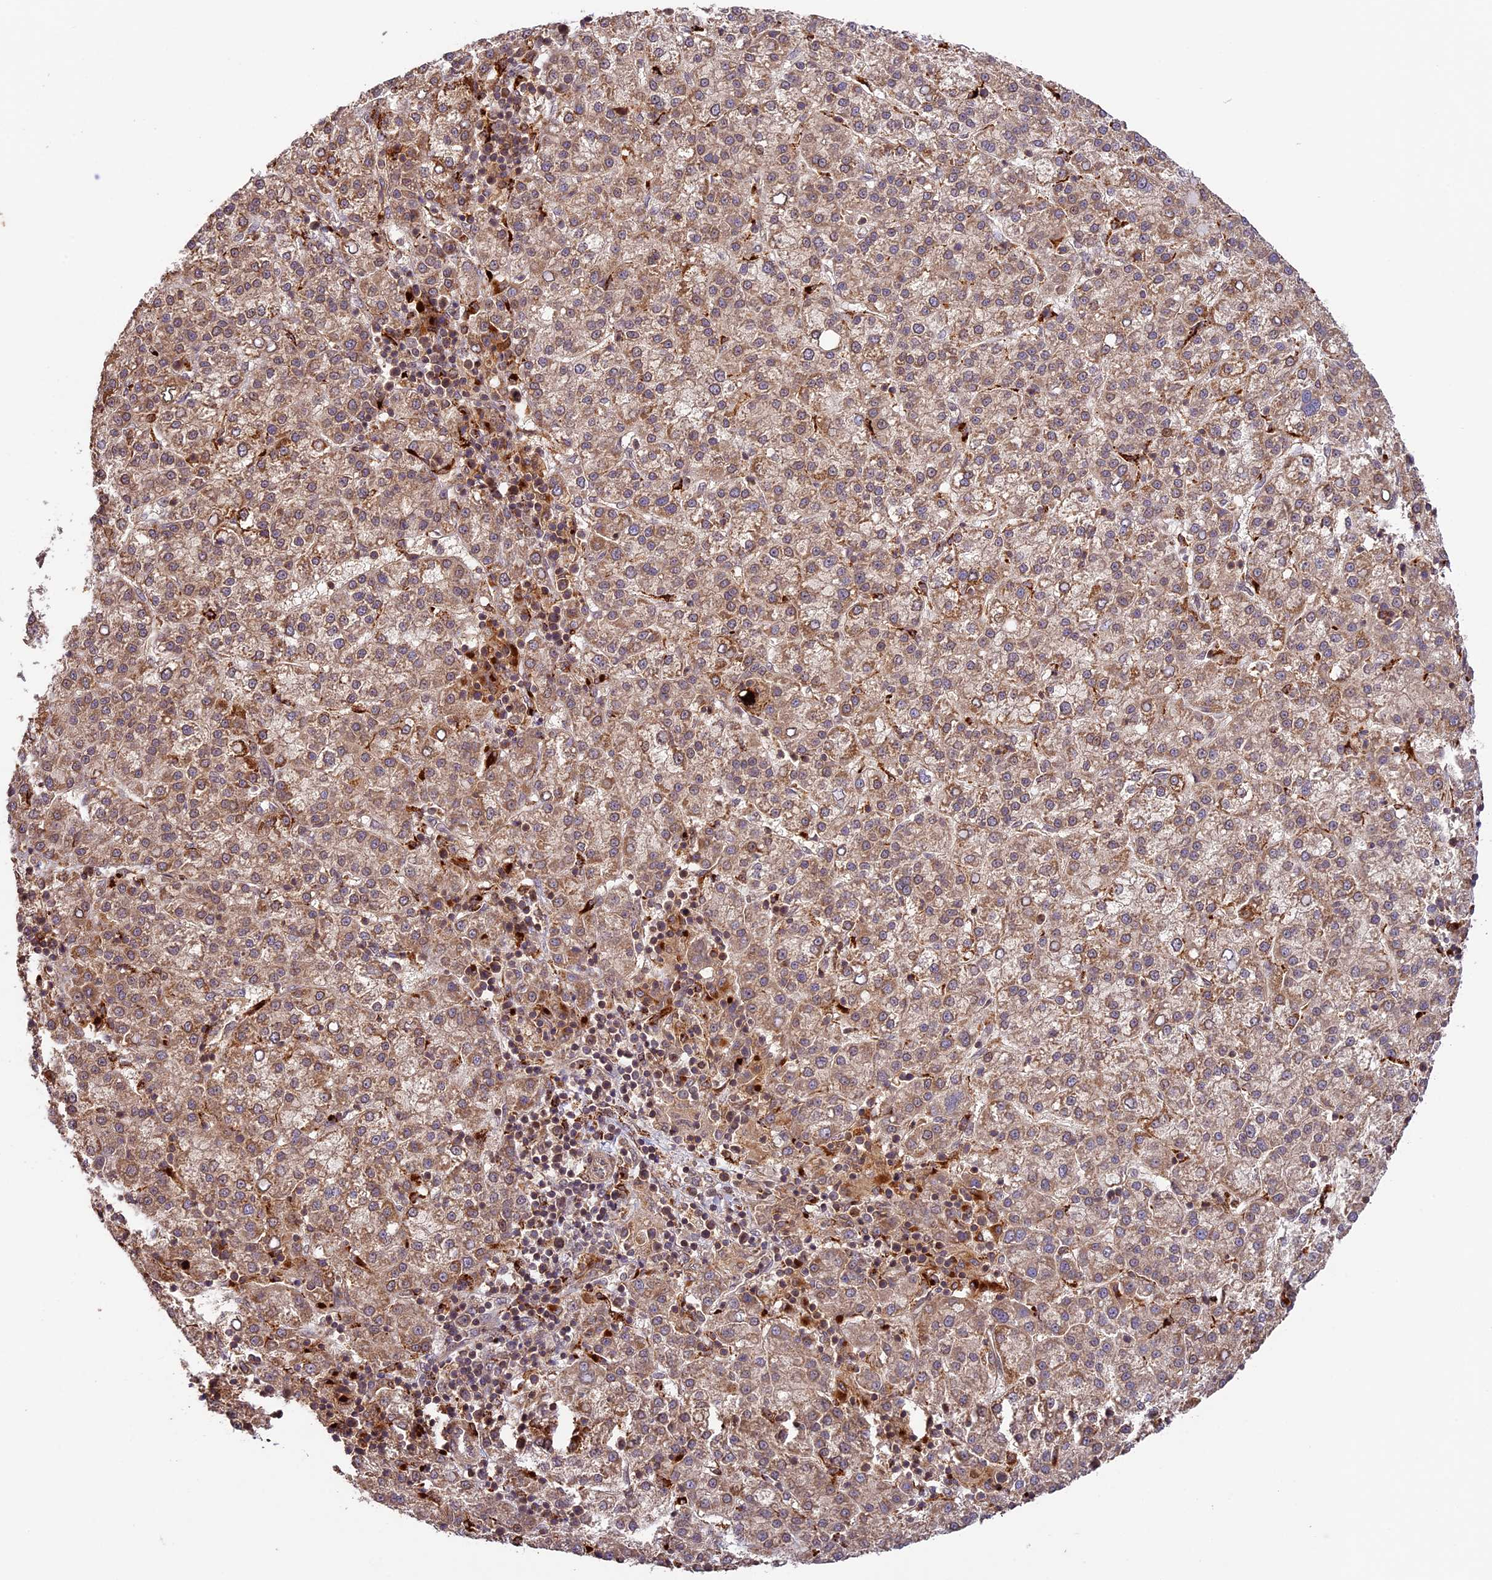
{"staining": {"intensity": "moderate", "quantity": ">75%", "location": "cytoplasmic/membranous"}, "tissue": "liver cancer", "cell_type": "Tumor cells", "image_type": "cancer", "snomed": [{"axis": "morphology", "description": "Carcinoma, Hepatocellular, NOS"}, {"axis": "topography", "description": "Liver"}], "caption": "IHC image of neoplastic tissue: human hepatocellular carcinoma (liver) stained using IHC demonstrates medium levels of moderate protein expression localized specifically in the cytoplasmic/membranous of tumor cells, appearing as a cytoplasmic/membranous brown color.", "gene": "DGKH", "patient": {"sex": "female", "age": 58}}